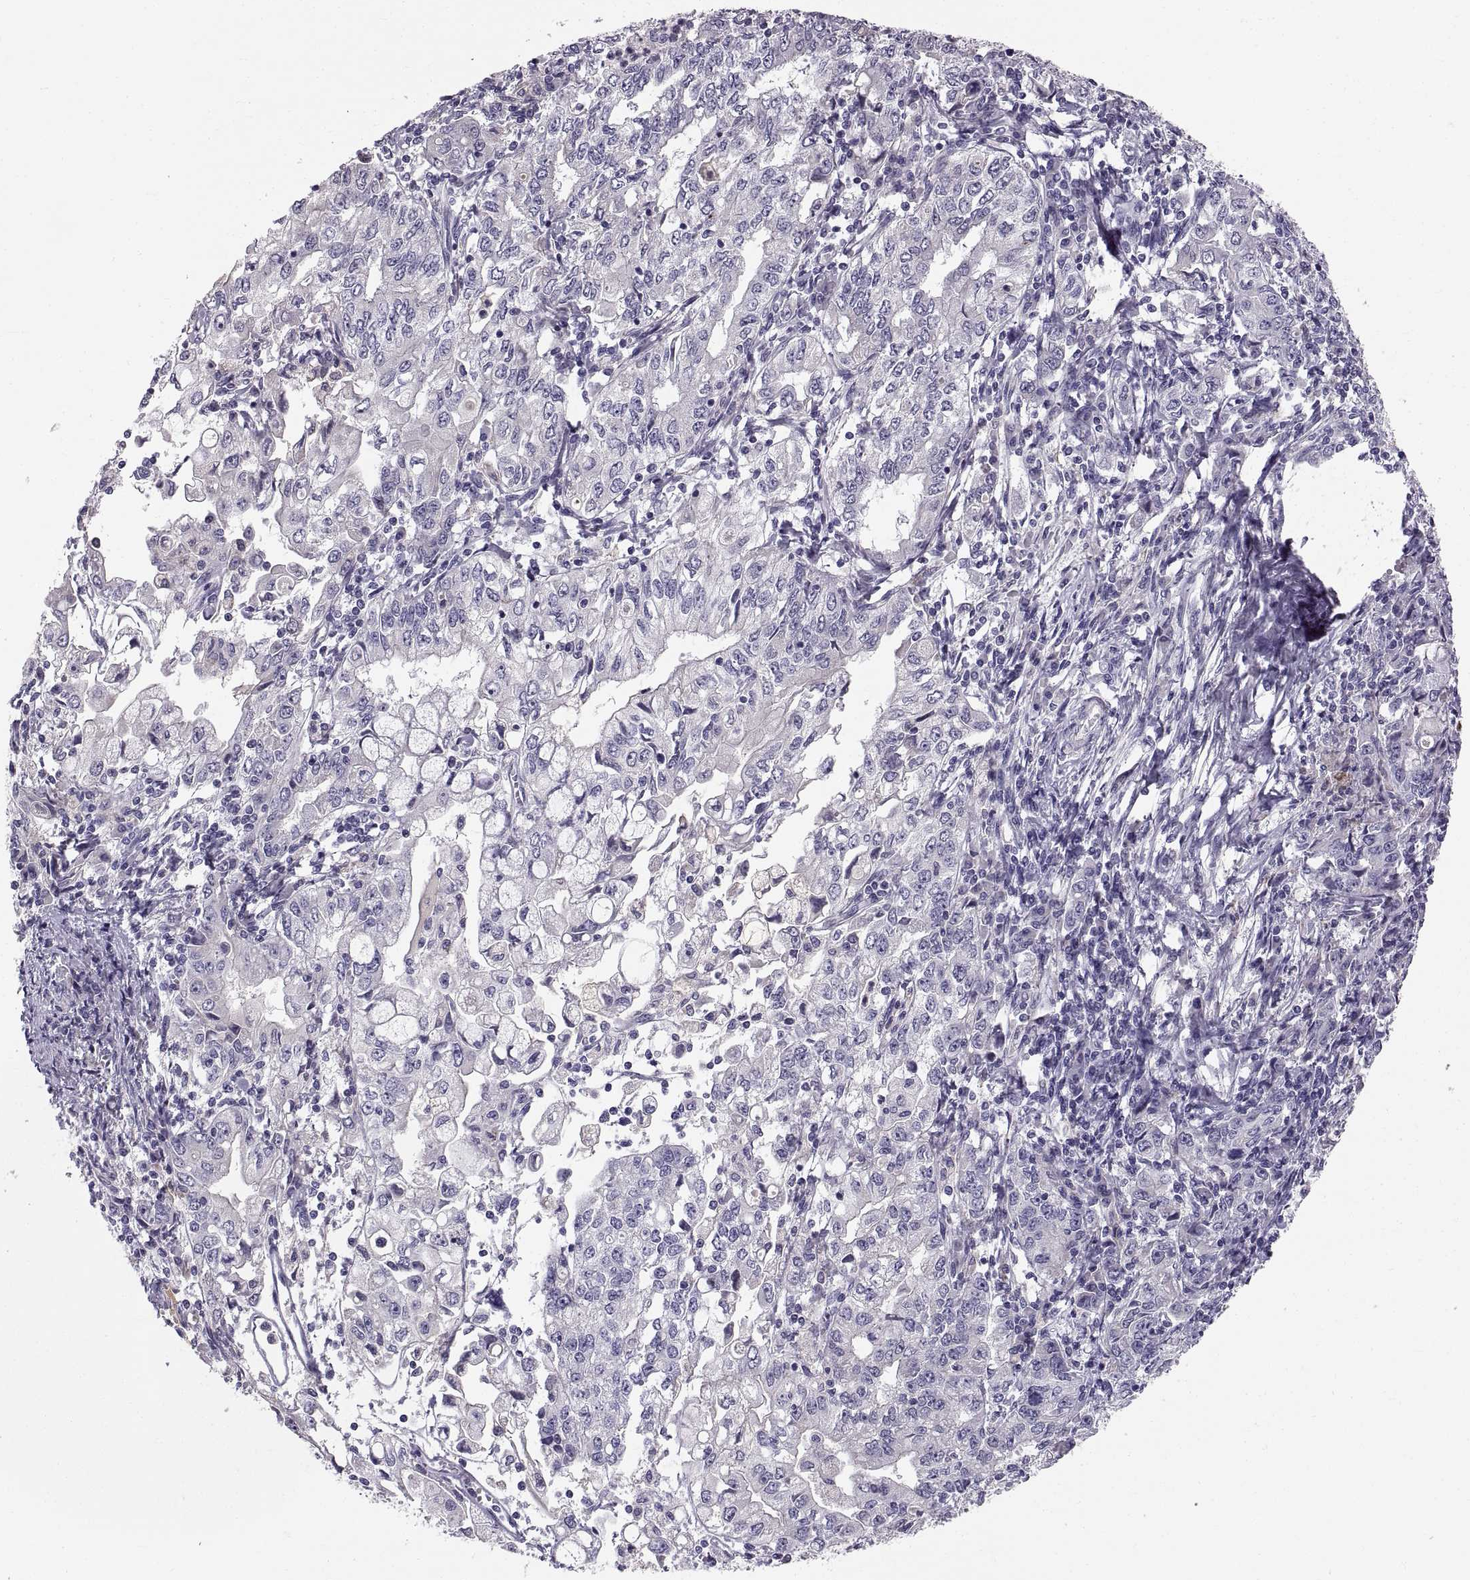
{"staining": {"intensity": "negative", "quantity": "none", "location": "none"}, "tissue": "stomach cancer", "cell_type": "Tumor cells", "image_type": "cancer", "snomed": [{"axis": "morphology", "description": "Adenocarcinoma, NOS"}, {"axis": "topography", "description": "Stomach, lower"}], "caption": "Immunohistochemistry (IHC) of human stomach cancer (adenocarcinoma) exhibits no staining in tumor cells.", "gene": "ADAM32", "patient": {"sex": "female", "age": 72}}